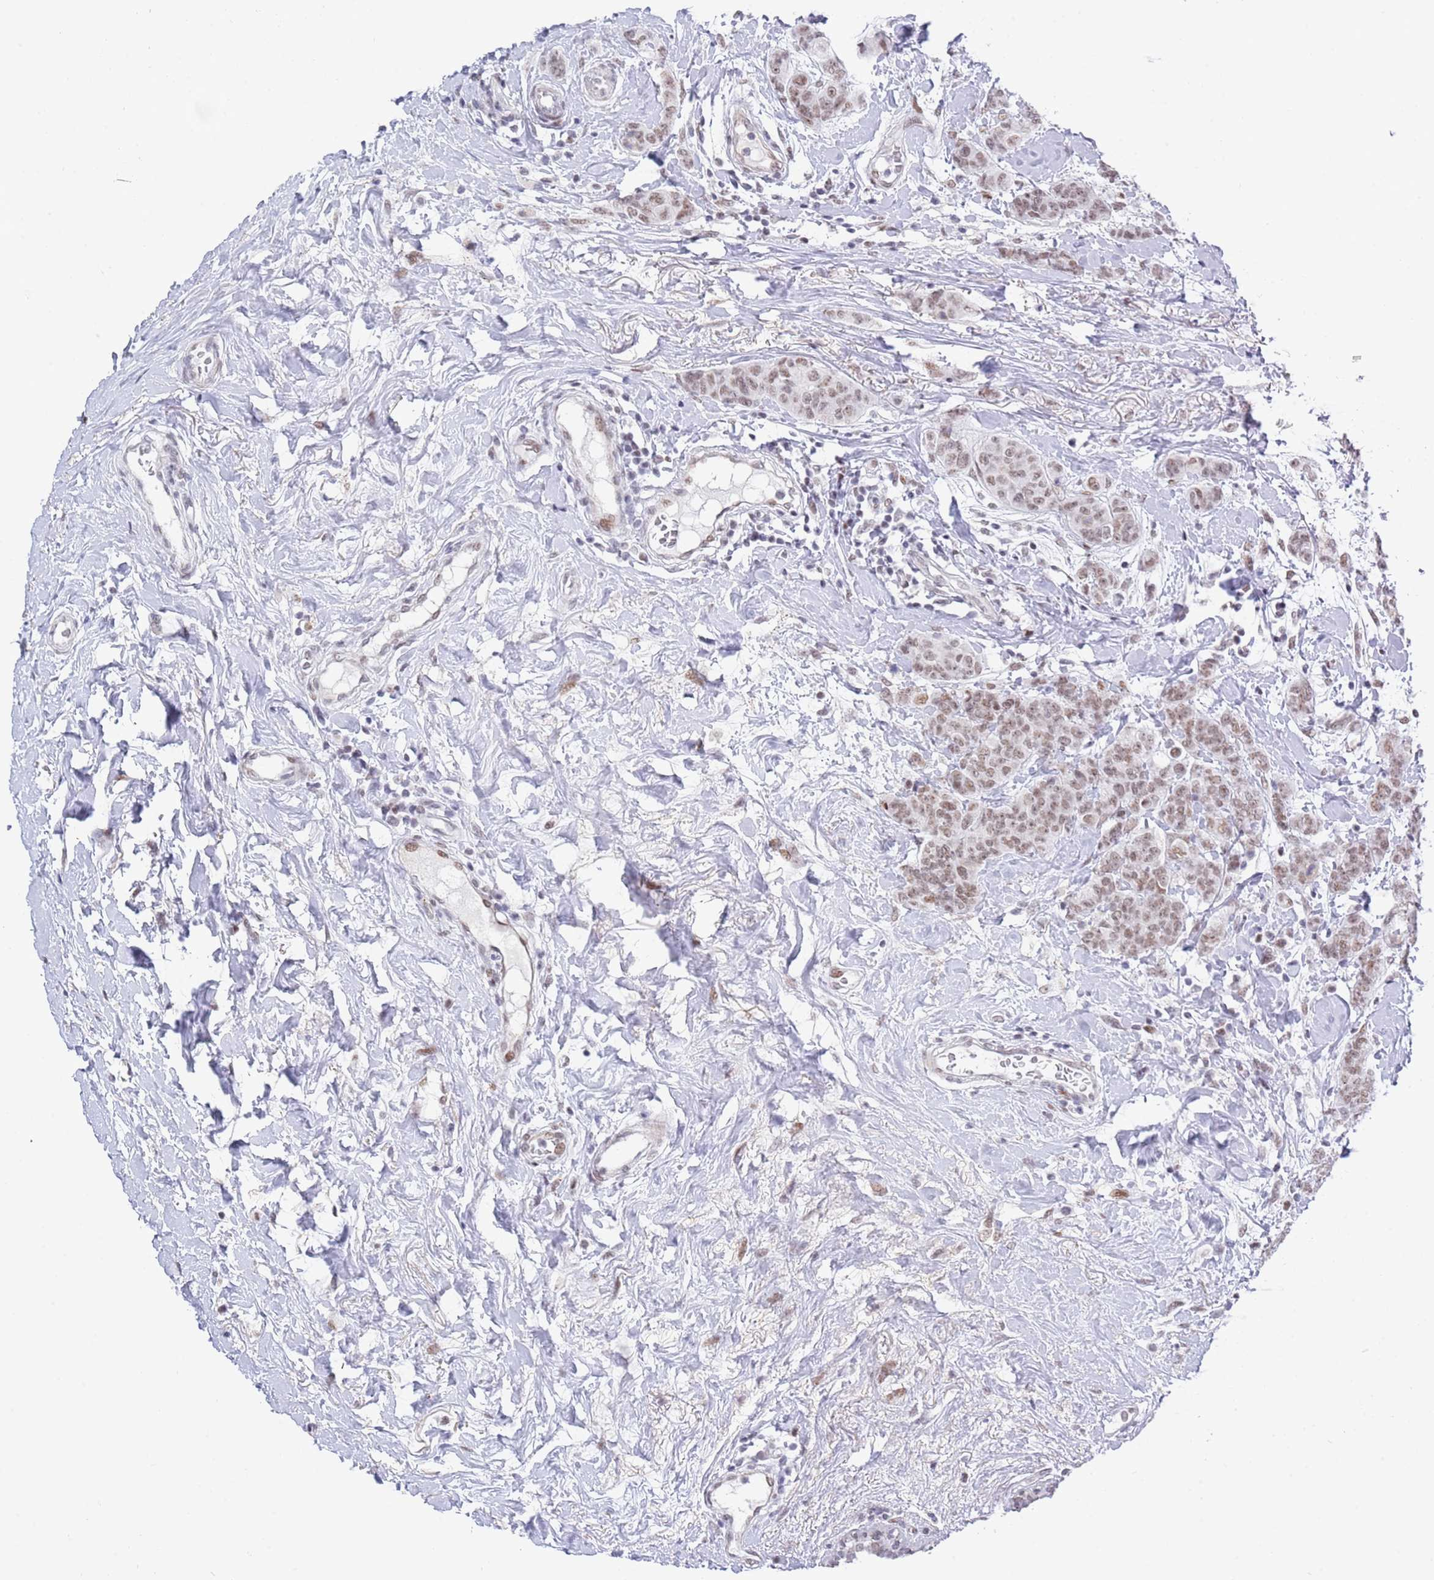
{"staining": {"intensity": "moderate", "quantity": ">75%", "location": "nuclear"}, "tissue": "breast cancer", "cell_type": "Tumor cells", "image_type": "cancer", "snomed": [{"axis": "morphology", "description": "Duct carcinoma"}, {"axis": "topography", "description": "Breast"}], "caption": "A brown stain highlights moderate nuclear positivity of a protein in breast cancer tumor cells.", "gene": "ZNF382", "patient": {"sex": "female", "age": 40}}